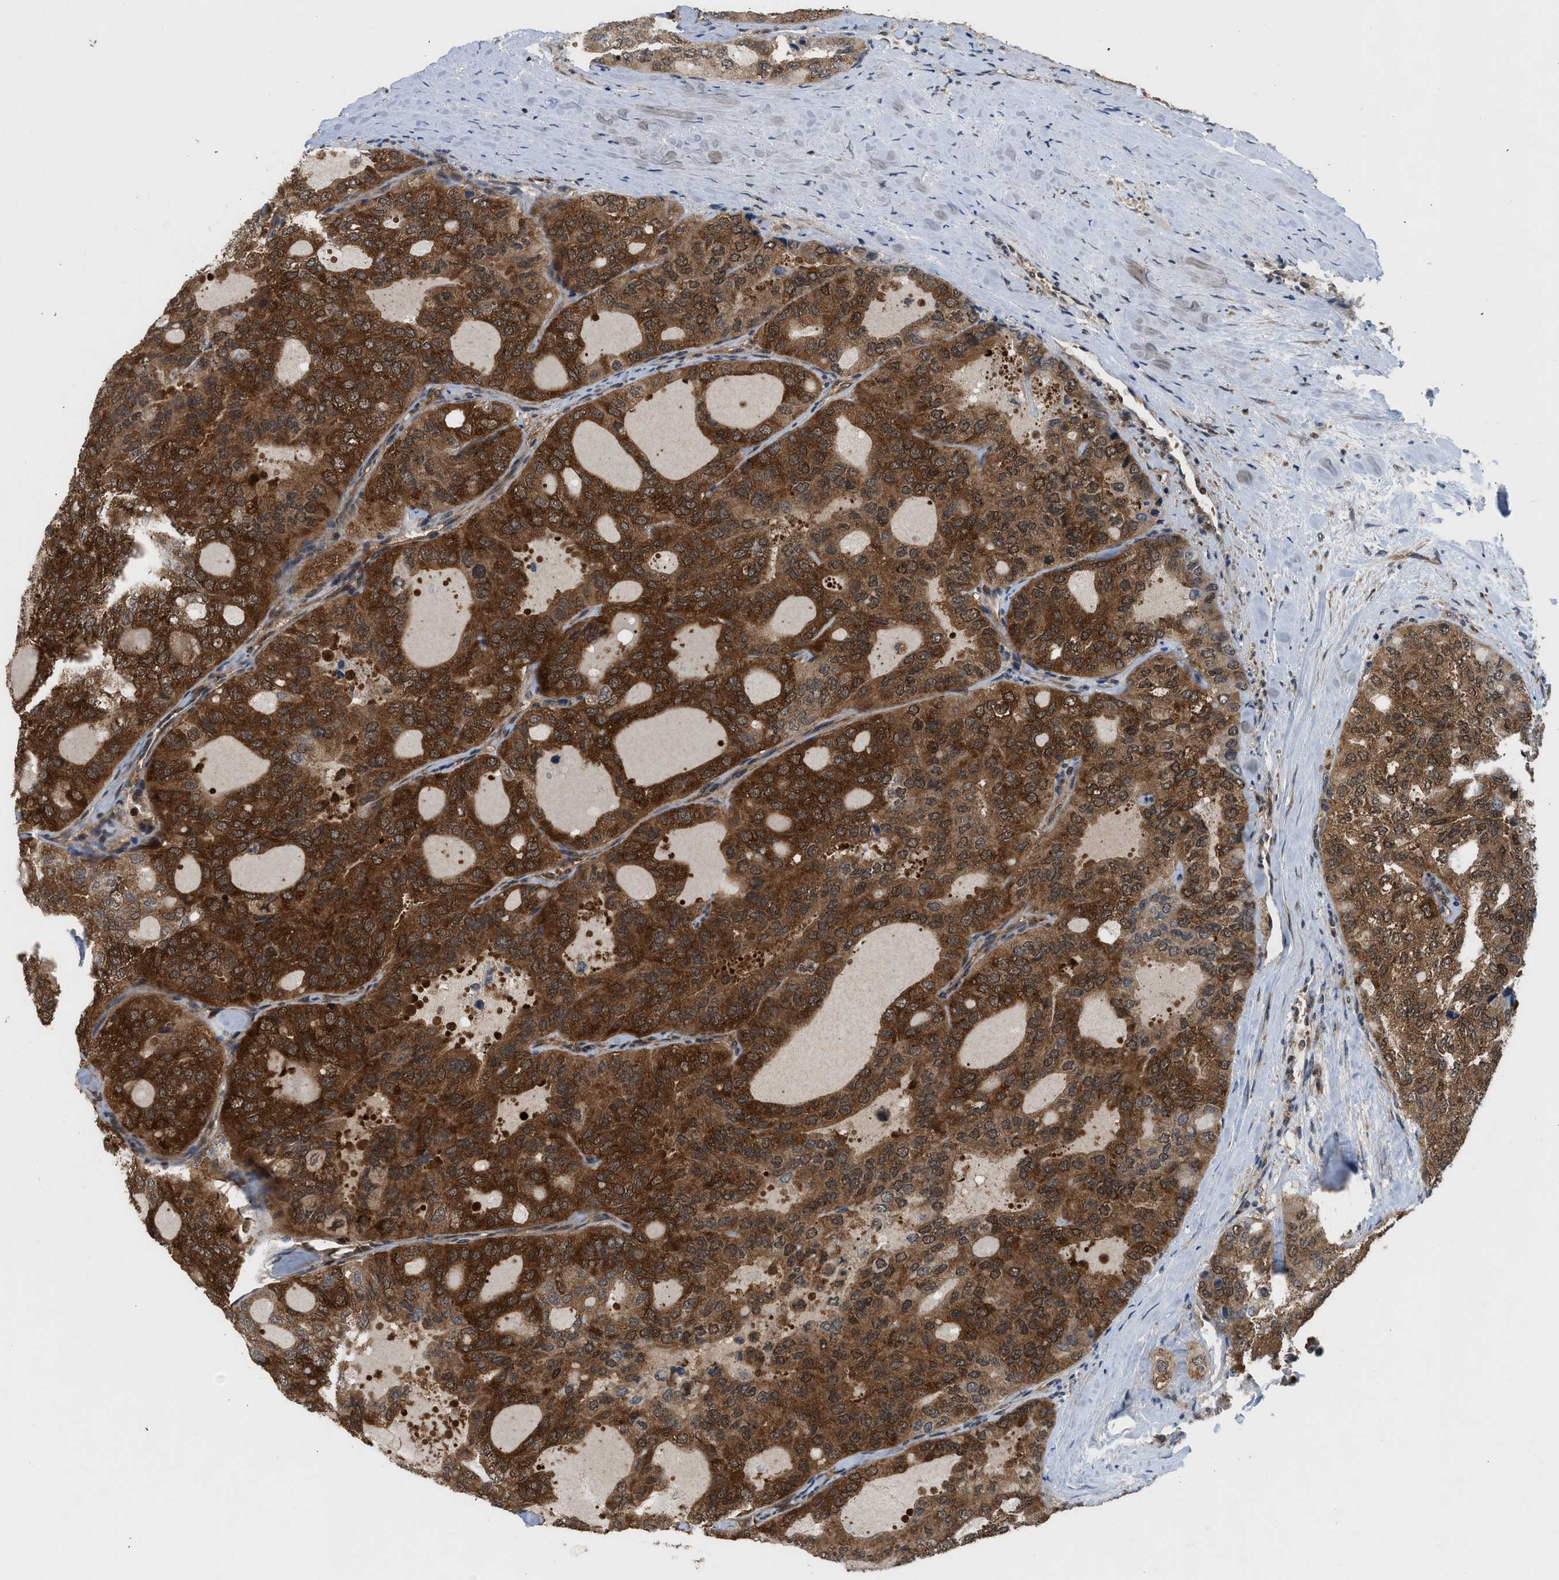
{"staining": {"intensity": "moderate", "quantity": ">75%", "location": "cytoplasmic/membranous"}, "tissue": "thyroid cancer", "cell_type": "Tumor cells", "image_type": "cancer", "snomed": [{"axis": "morphology", "description": "Follicular adenoma carcinoma, NOS"}, {"axis": "topography", "description": "Thyroid gland"}], "caption": "Protein analysis of thyroid cancer (follicular adenoma carcinoma) tissue demonstrates moderate cytoplasmic/membranous expression in approximately >75% of tumor cells.", "gene": "OXSR1", "patient": {"sex": "male", "age": 75}}